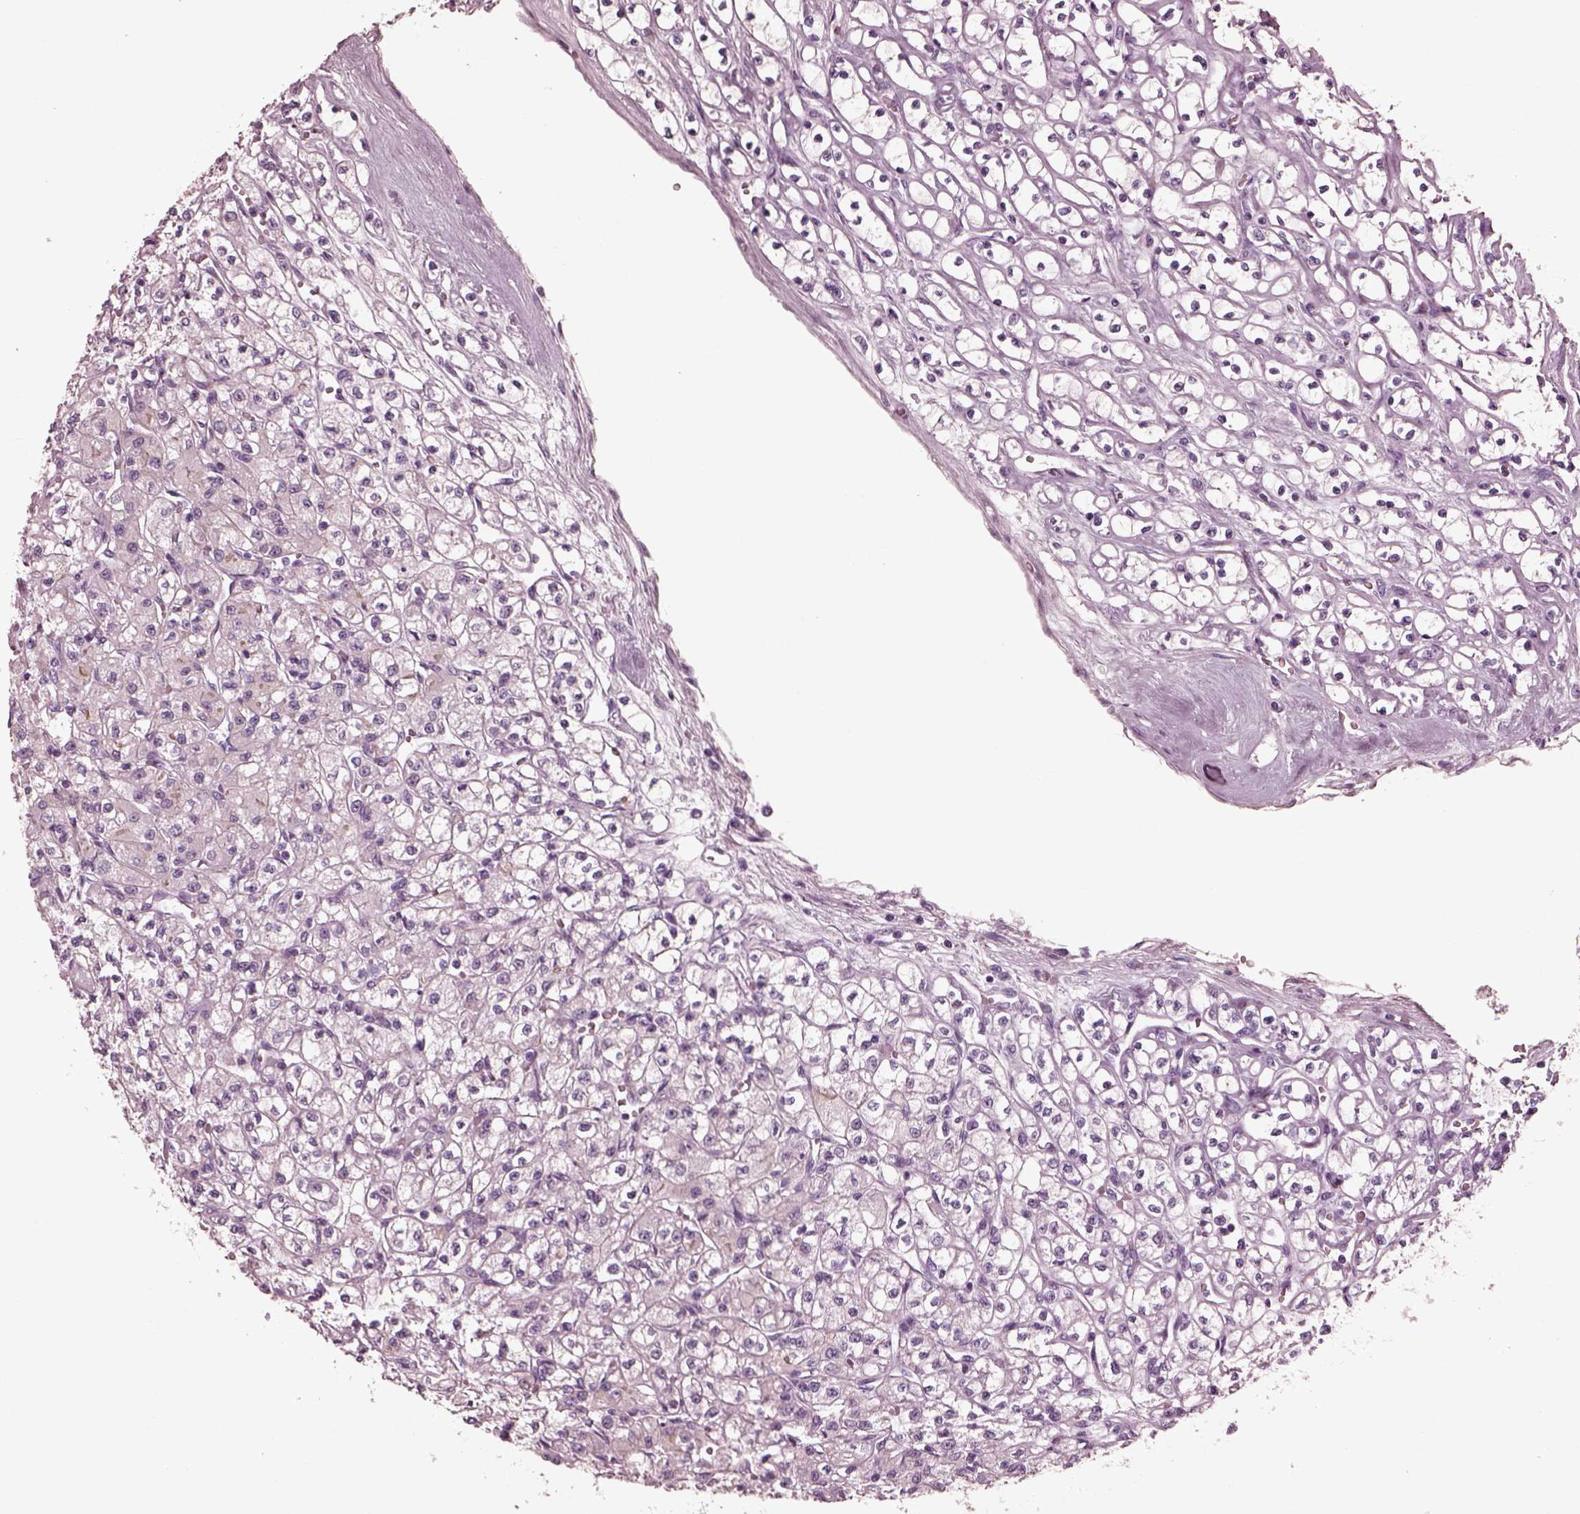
{"staining": {"intensity": "negative", "quantity": "none", "location": "none"}, "tissue": "renal cancer", "cell_type": "Tumor cells", "image_type": "cancer", "snomed": [{"axis": "morphology", "description": "Adenocarcinoma, NOS"}, {"axis": "topography", "description": "Kidney"}], "caption": "There is no significant expression in tumor cells of adenocarcinoma (renal).", "gene": "CGA", "patient": {"sex": "female", "age": 70}}